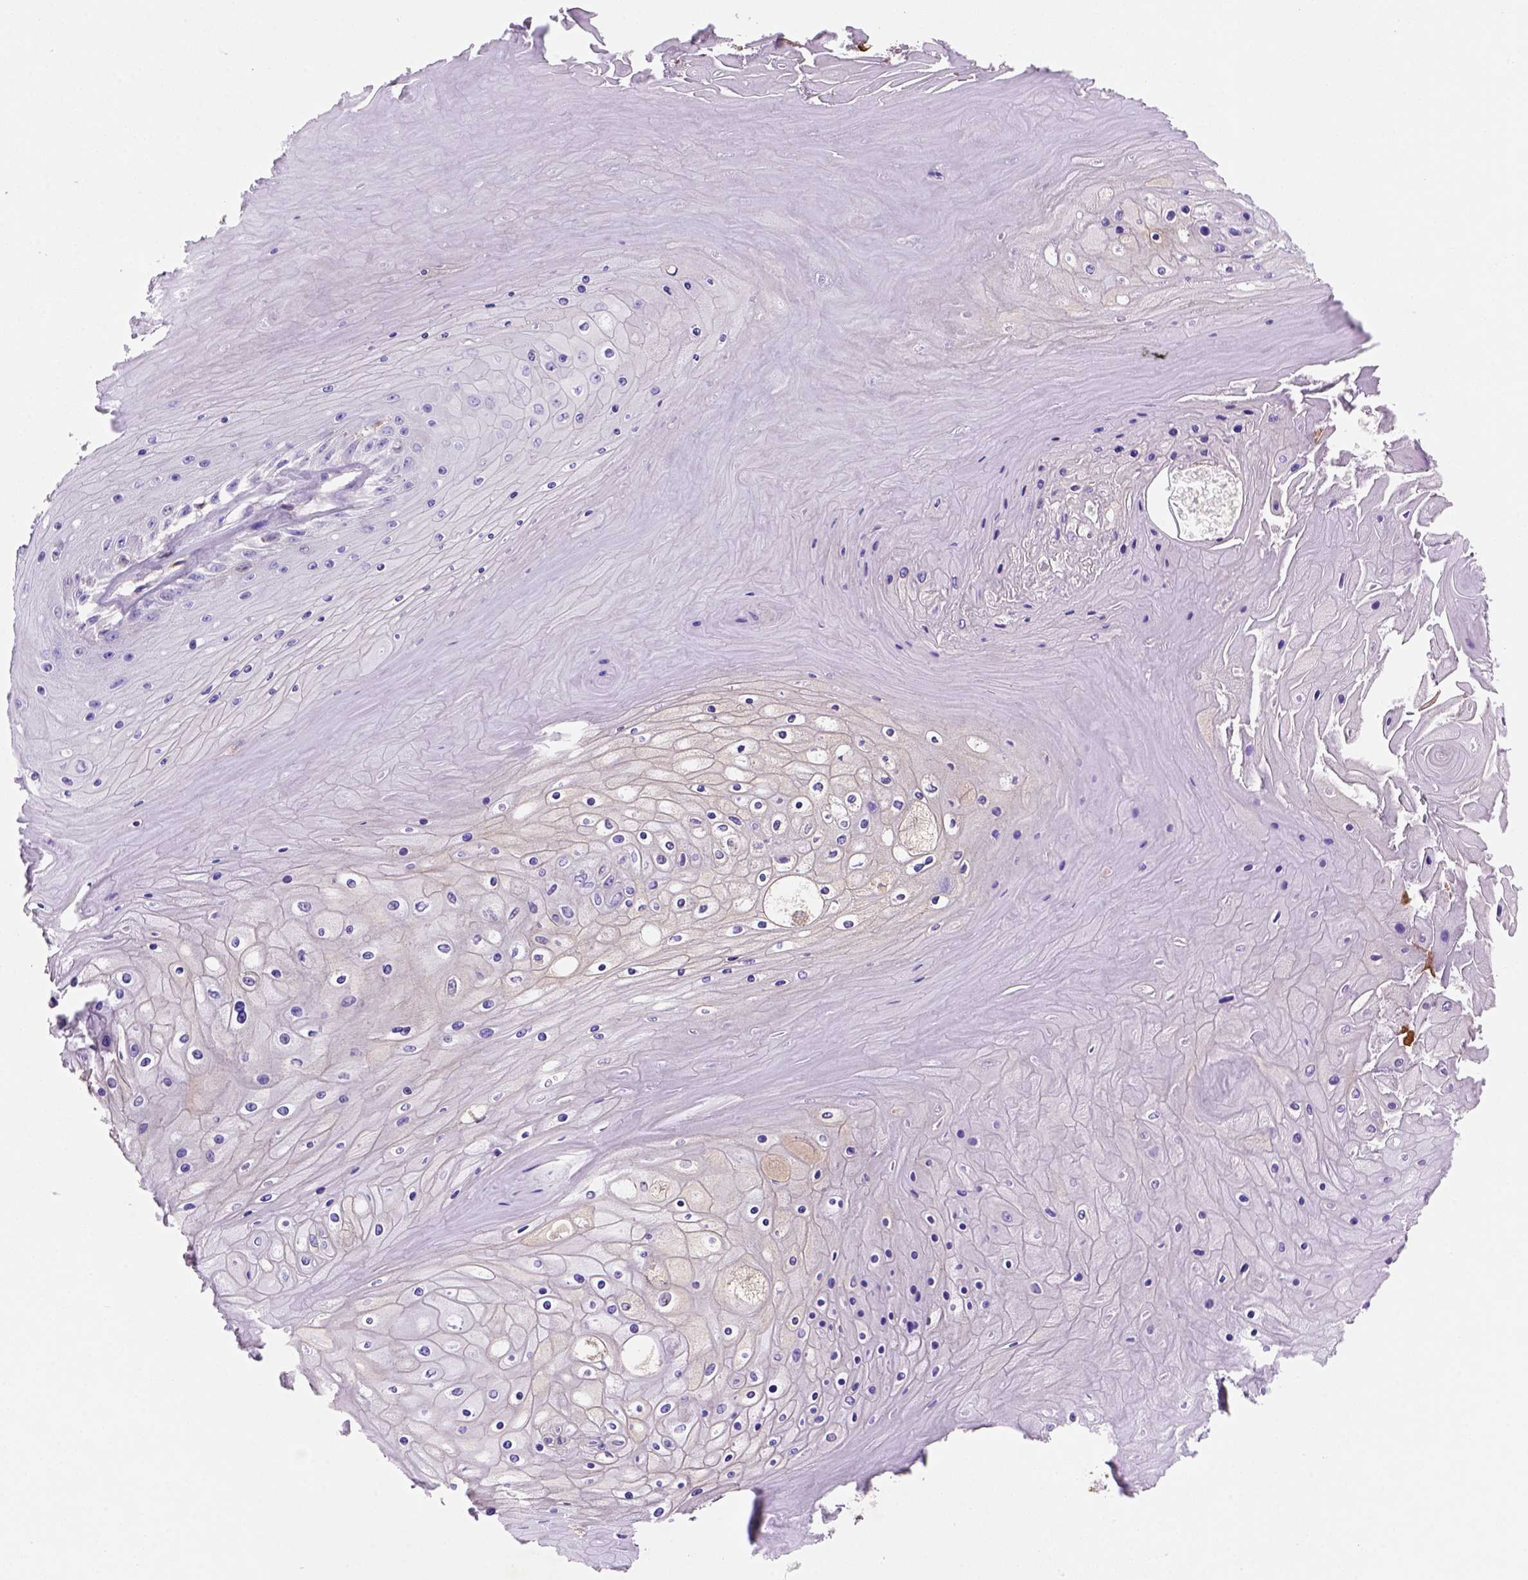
{"staining": {"intensity": "negative", "quantity": "none", "location": "none"}, "tissue": "skin cancer", "cell_type": "Tumor cells", "image_type": "cancer", "snomed": [{"axis": "morphology", "description": "Squamous cell carcinoma, NOS"}, {"axis": "topography", "description": "Skin"}], "caption": "This is an IHC image of human skin squamous cell carcinoma. There is no positivity in tumor cells.", "gene": "INPP5D", "patient": {"sex": "male", "age": 62}}